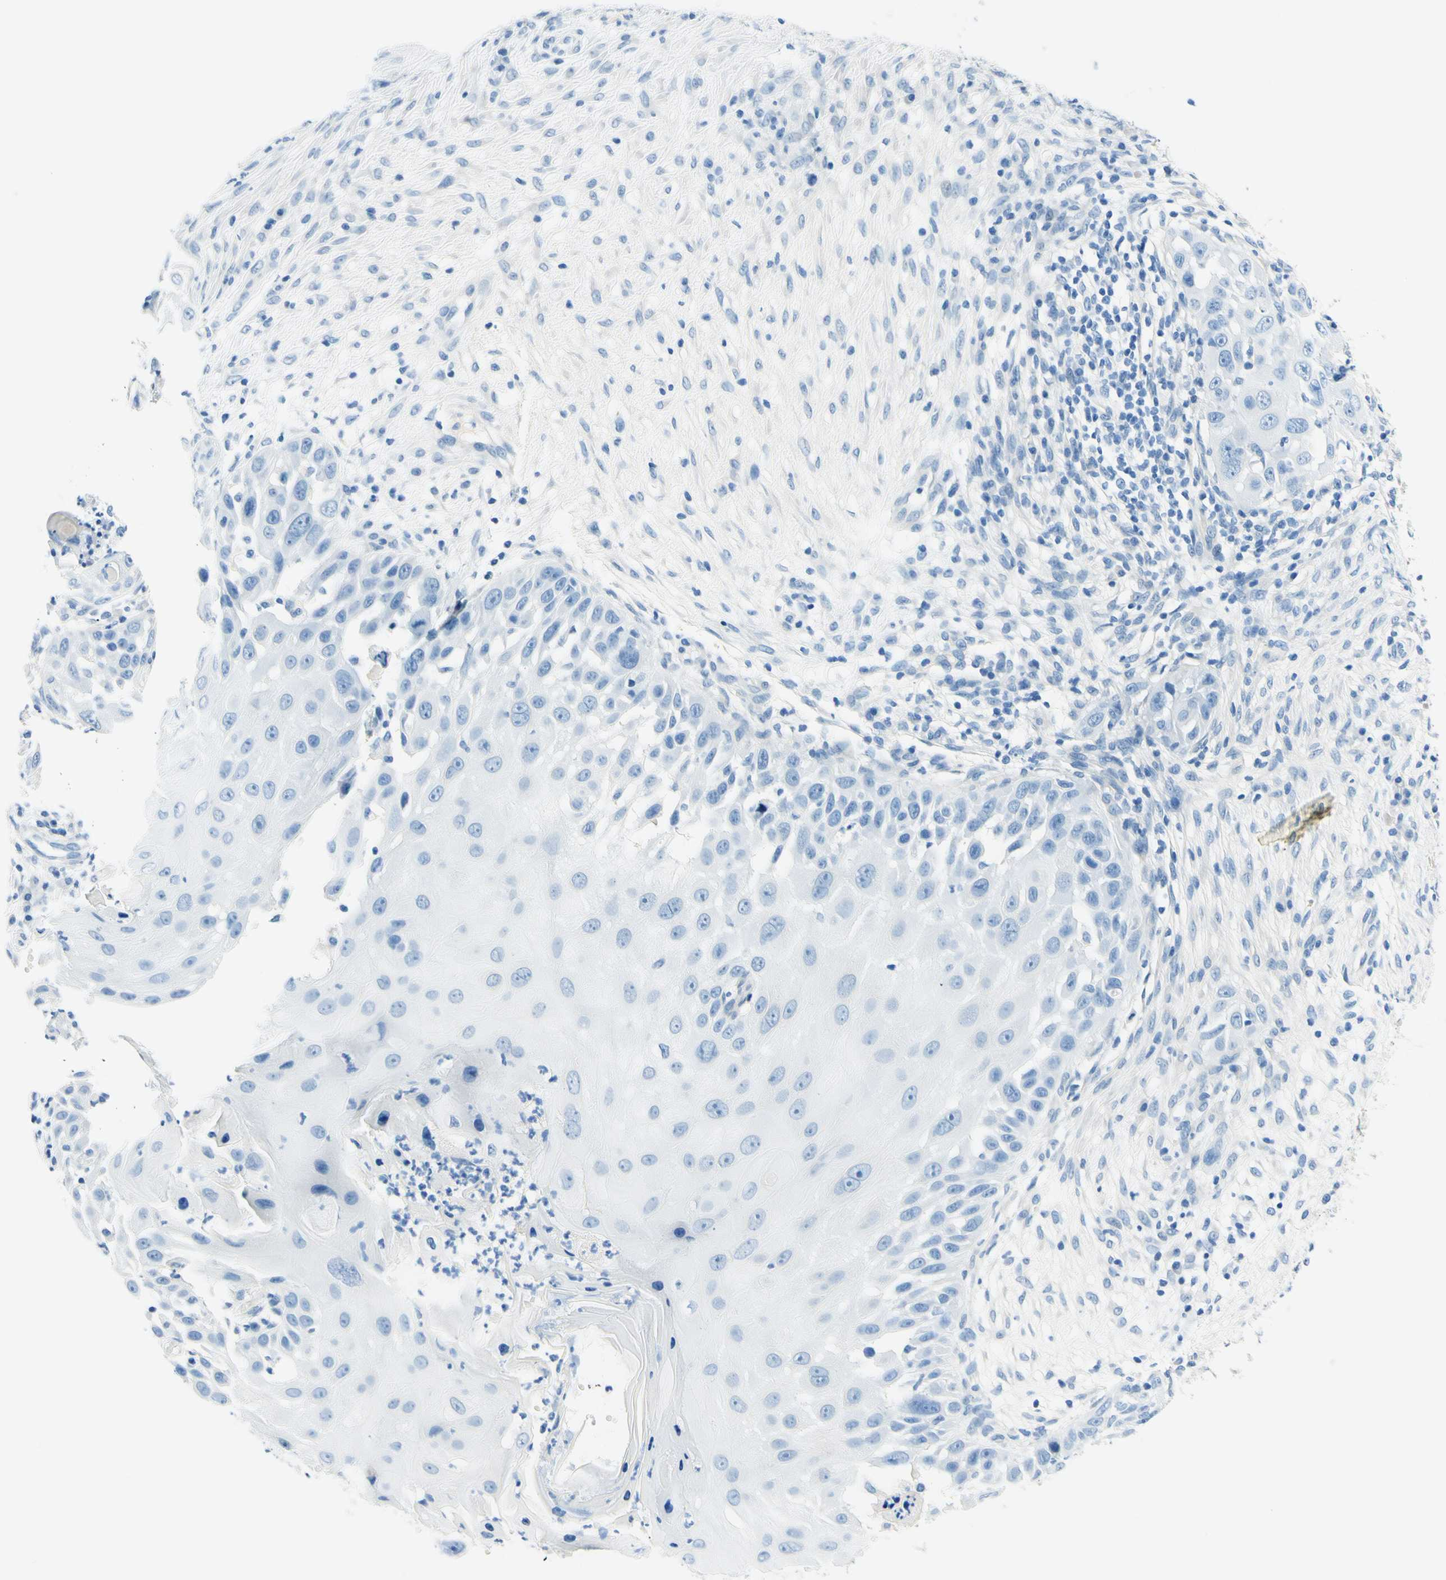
{"staining": {"intensity": "negative", "quantity": "none", "location": "none"}, "tissue": "skin cancer", "cell_type": "Tumor cells", "image_type": "cancer", "snomed": [{"axis": "morphology", "description": "Squamous cell carcinoma, NOS"}, {"axis": "topography", "description": "Skin"}], "caption": "This is an immunohistochemistry (IHC) micrograph of skin cancer. There is no staining in tumor cells.", "gene": "PASD1", "patient": {"sex": "female", "age": 44}}